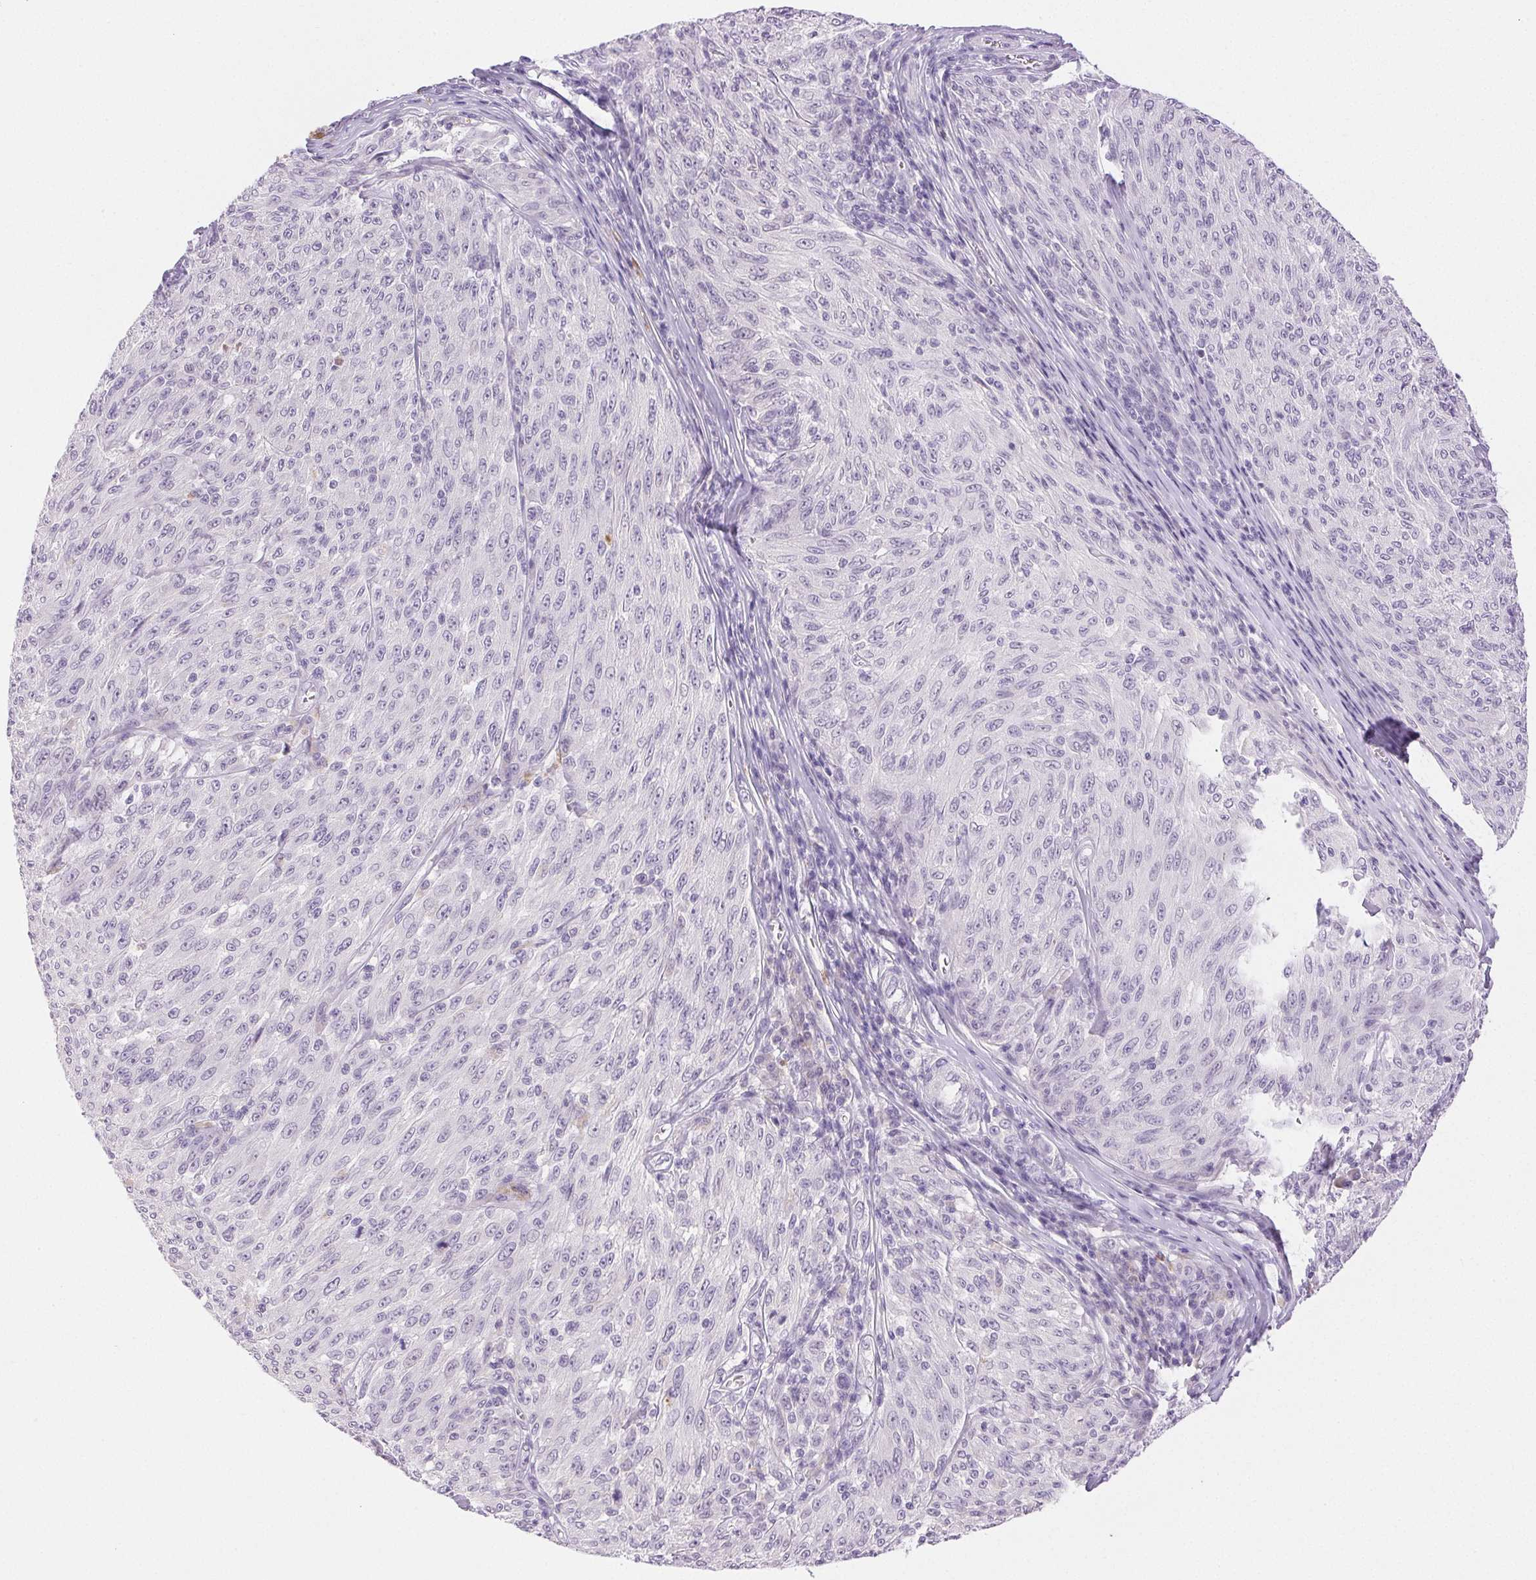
{"staining": {"intensity": "negative", "quantity": "none", "location": "none"}, "tissue": "melanoma", "cell_type": "Tumor cells", "image_type": "cancer", "snomed": [{"axis": "morphology", "description": "Malignant melanoma, NOS"}, {"axis": "topography", "description": "Skin"}], "caption": "This is an immunohistochemistry histopathology image of malignant melanoma. There is no staining in tumor cells.", "gene": "EMX2", "patient": {"sex": "male", "age": 85}}